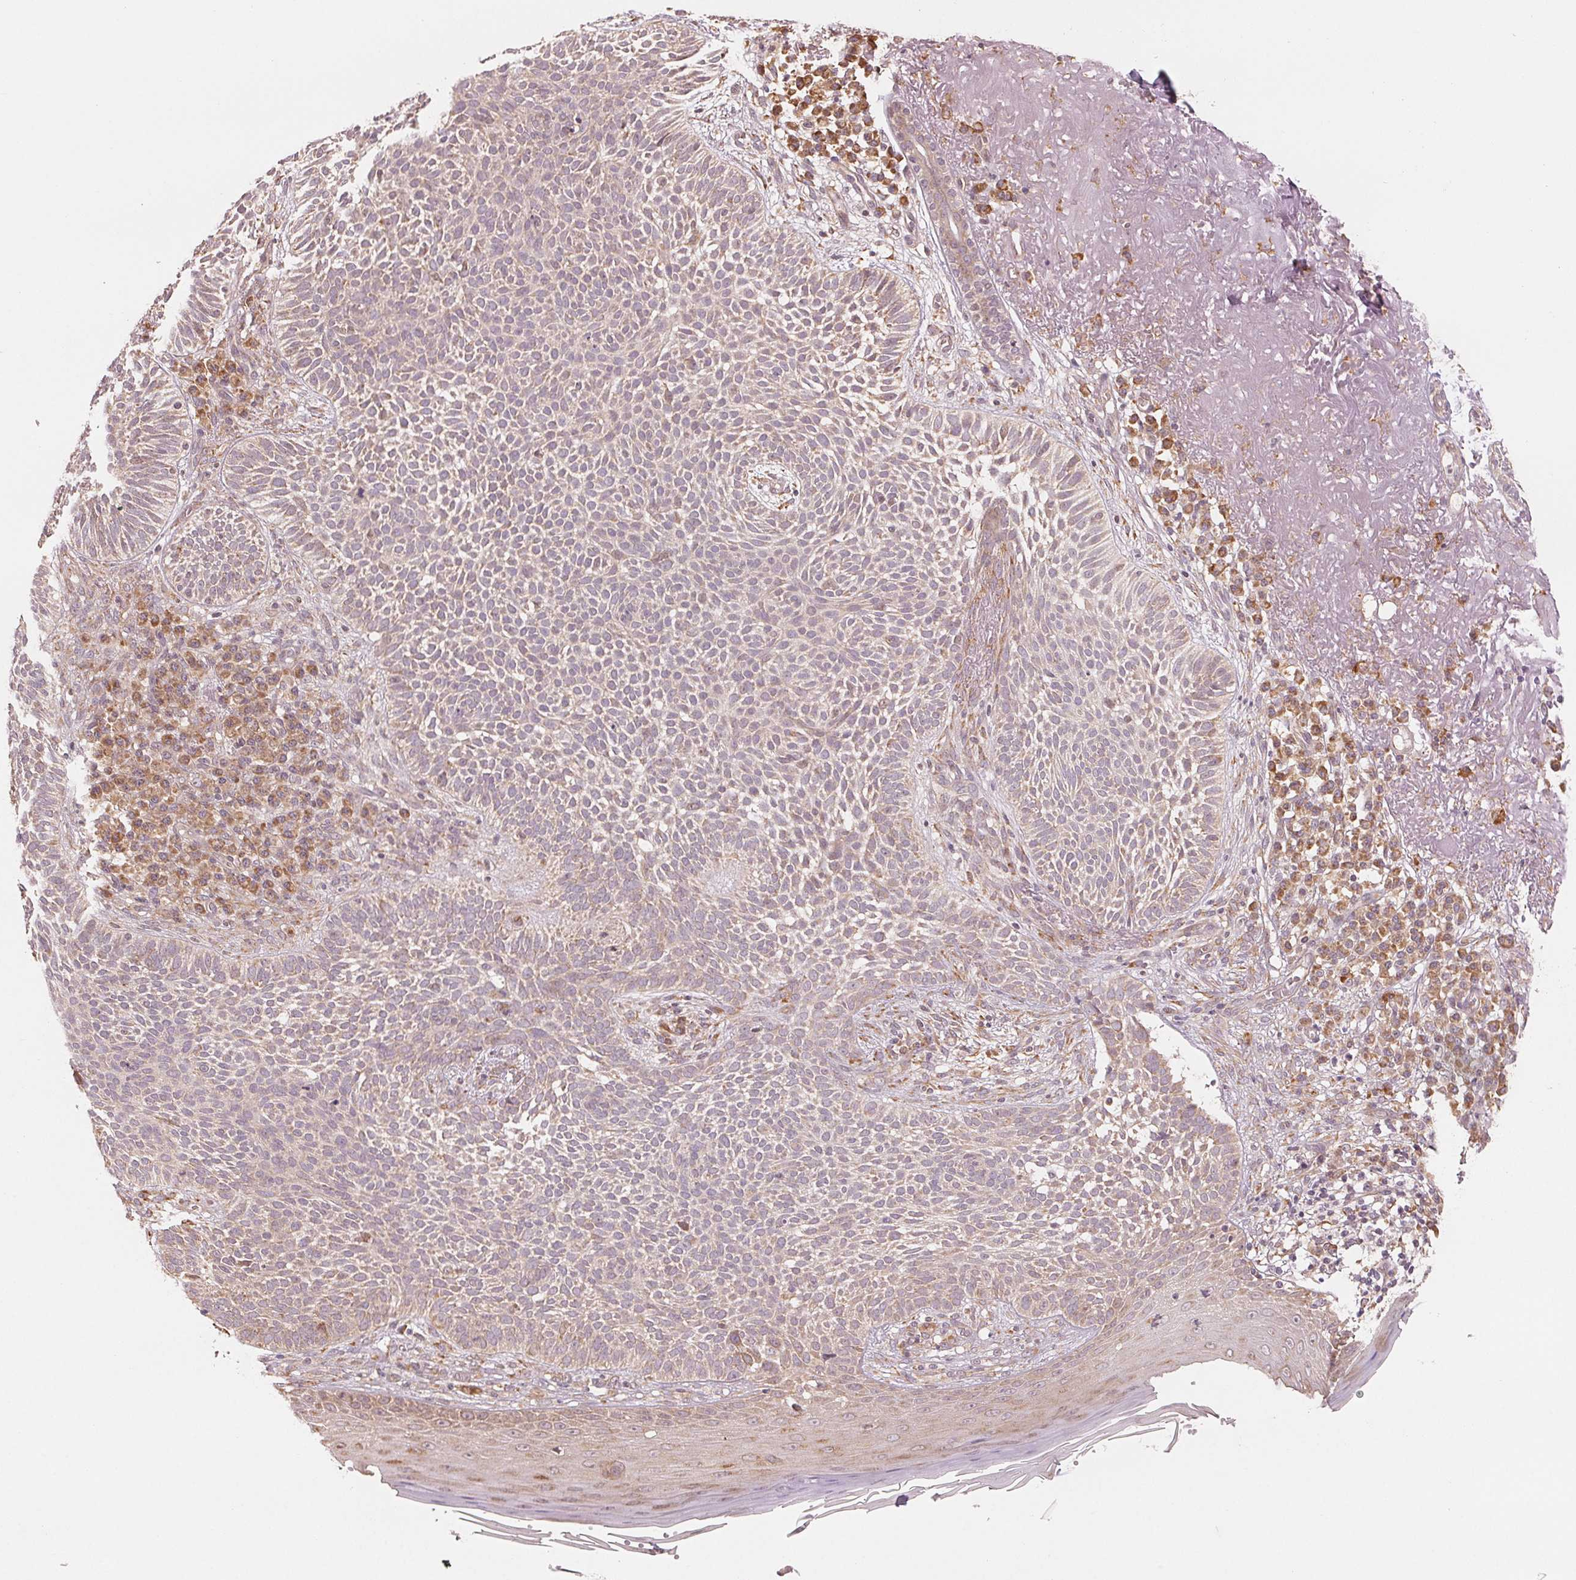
{"staining": {"intensity": "weak", "quantity": ">75%", "location": "cytoplasmic/membranous"}, "tissue": "skin cancer", "cell_type": "Tumor cells", "image_type": "cancer", "snomed": [{"axis": "morphology", "description": "Basal cell carcinoma"}, {"axis": "topography", "description": "Skin"}, {"axis": "topography", "description": "Skin of face"}], "caption": "Immunohistochemical staining of skin cancer demonstrates low levels of weak cytoplasmic/membranous protein staining in about >75% of tumor cells. (DAB (3,3'-diaminobenzidine) IHC, brown staining for protein, blue staining for nuclei).", "gene": "SLC20A1", "patient": {"sex": "female", "age": 82}}